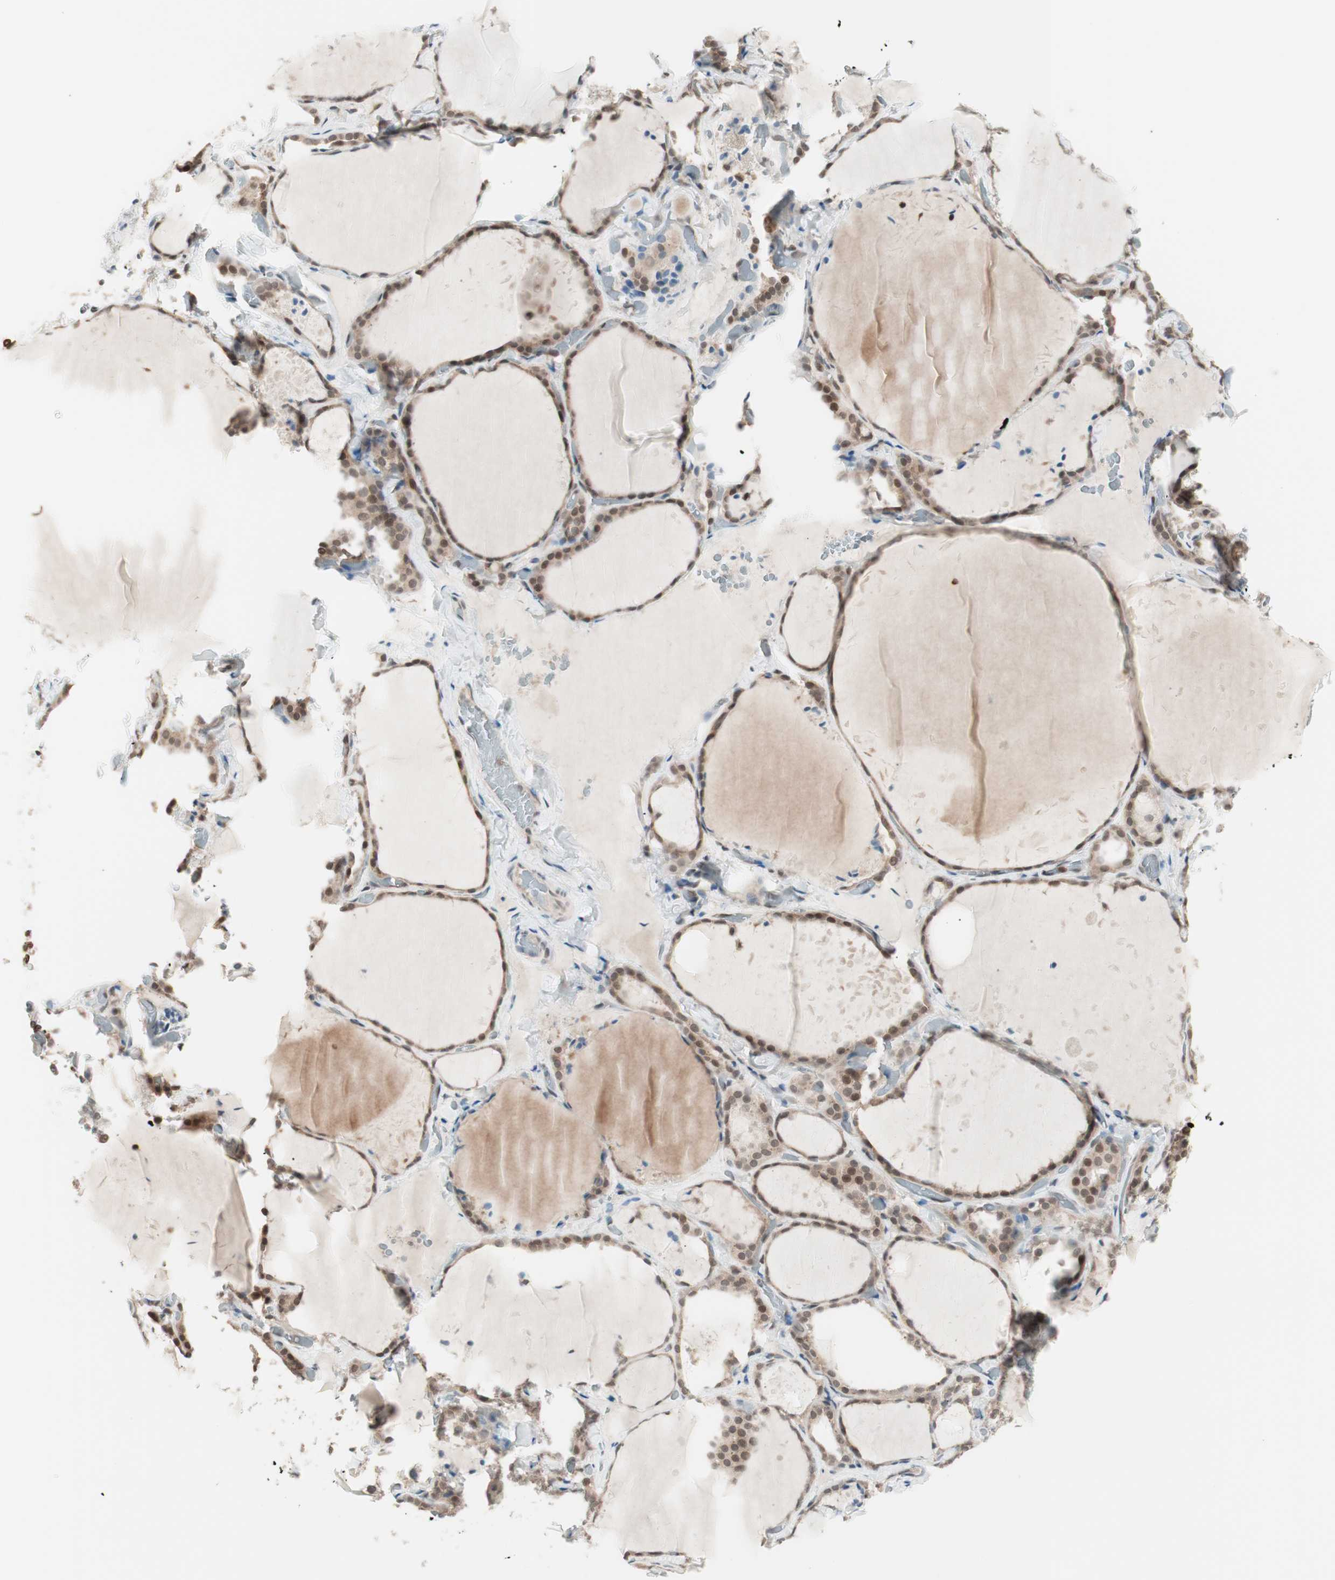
{"staining": {"intensity": "moderate", "quantity": "25%-75%", "location": "cytoplasmic/membranous,nuclear"}, "tissue": "thyroid gland", "cell_type": "Glandular cells", "image_type": "normal", "snomed": [{"axis": "morphology", "description": "Normal tissue, NOS"}, {"axis": "topography", "description": "Thyroid gland"}], "caption": "Immunohistochemistry (IHC) (DAB (3,3'-diaminobenzidine)) staining of normal thyroid gland demonstrates moderate cytoplasmic/membranous,nuclear protein expression in about 25%-75% of glandular cells.", "gene": "UBE2I", "patient": {"sex": "female", "age": 22}}